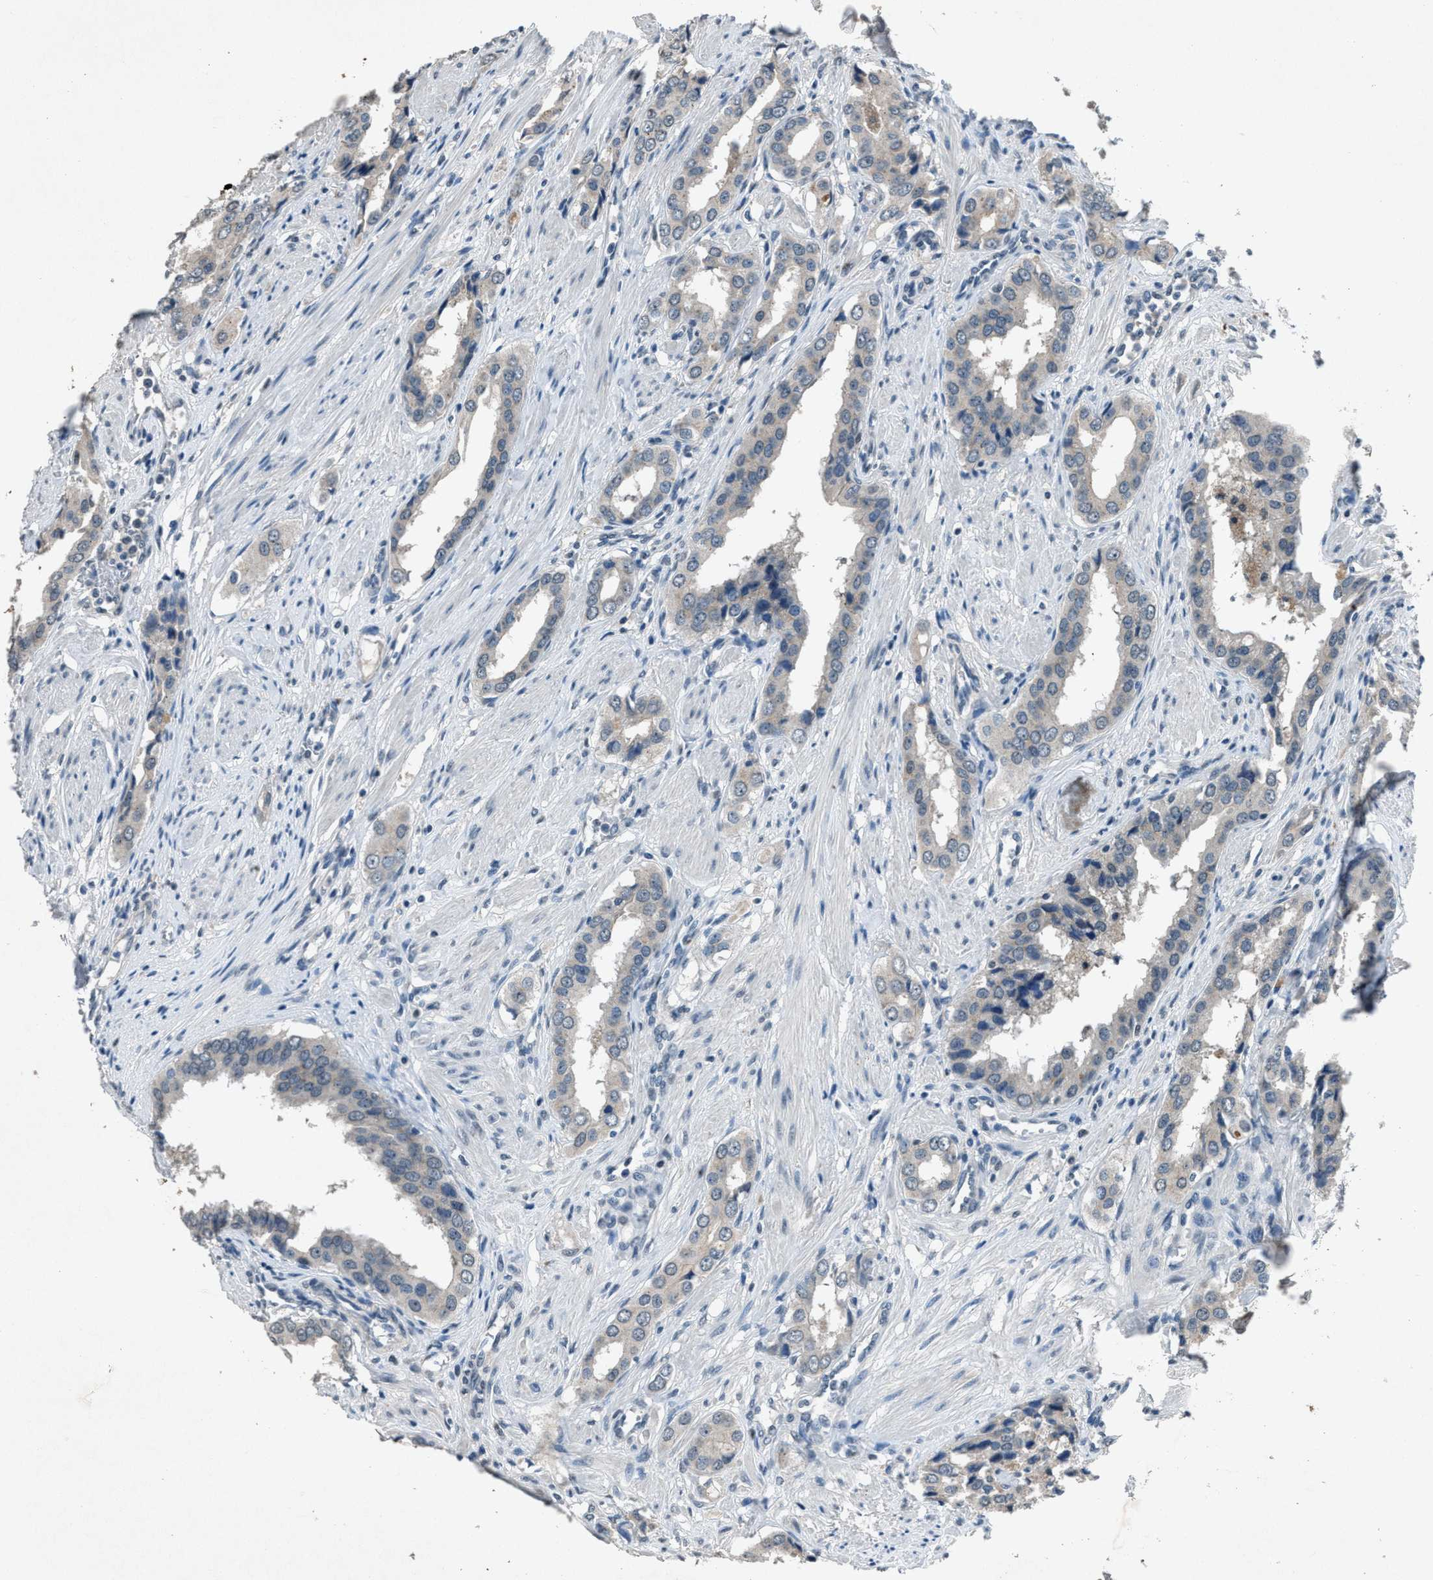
{"staining": {"intensity": "weak", "quantity": "<25%", "location": "cytoplasmic/membranous"}, "tissue": "prostate cancer", "cell_type": "Tumor cells", "image_type": "cancer", "snomed": [{"axis": "morphology", "description": "Adenocarcinoma, High grade"}, {"axis": "topography", "description": "Prostate"}], "caption": "Protein analysis of prostate cancer (adenocarcinoma (high-grade)) displays no significant positivity in tumor cells. (DAB (3,3'-diaminobenzidine) IHC, high magnification).", "gene": "DUSP19", "patient": {"sex": "male", "age": 52}}